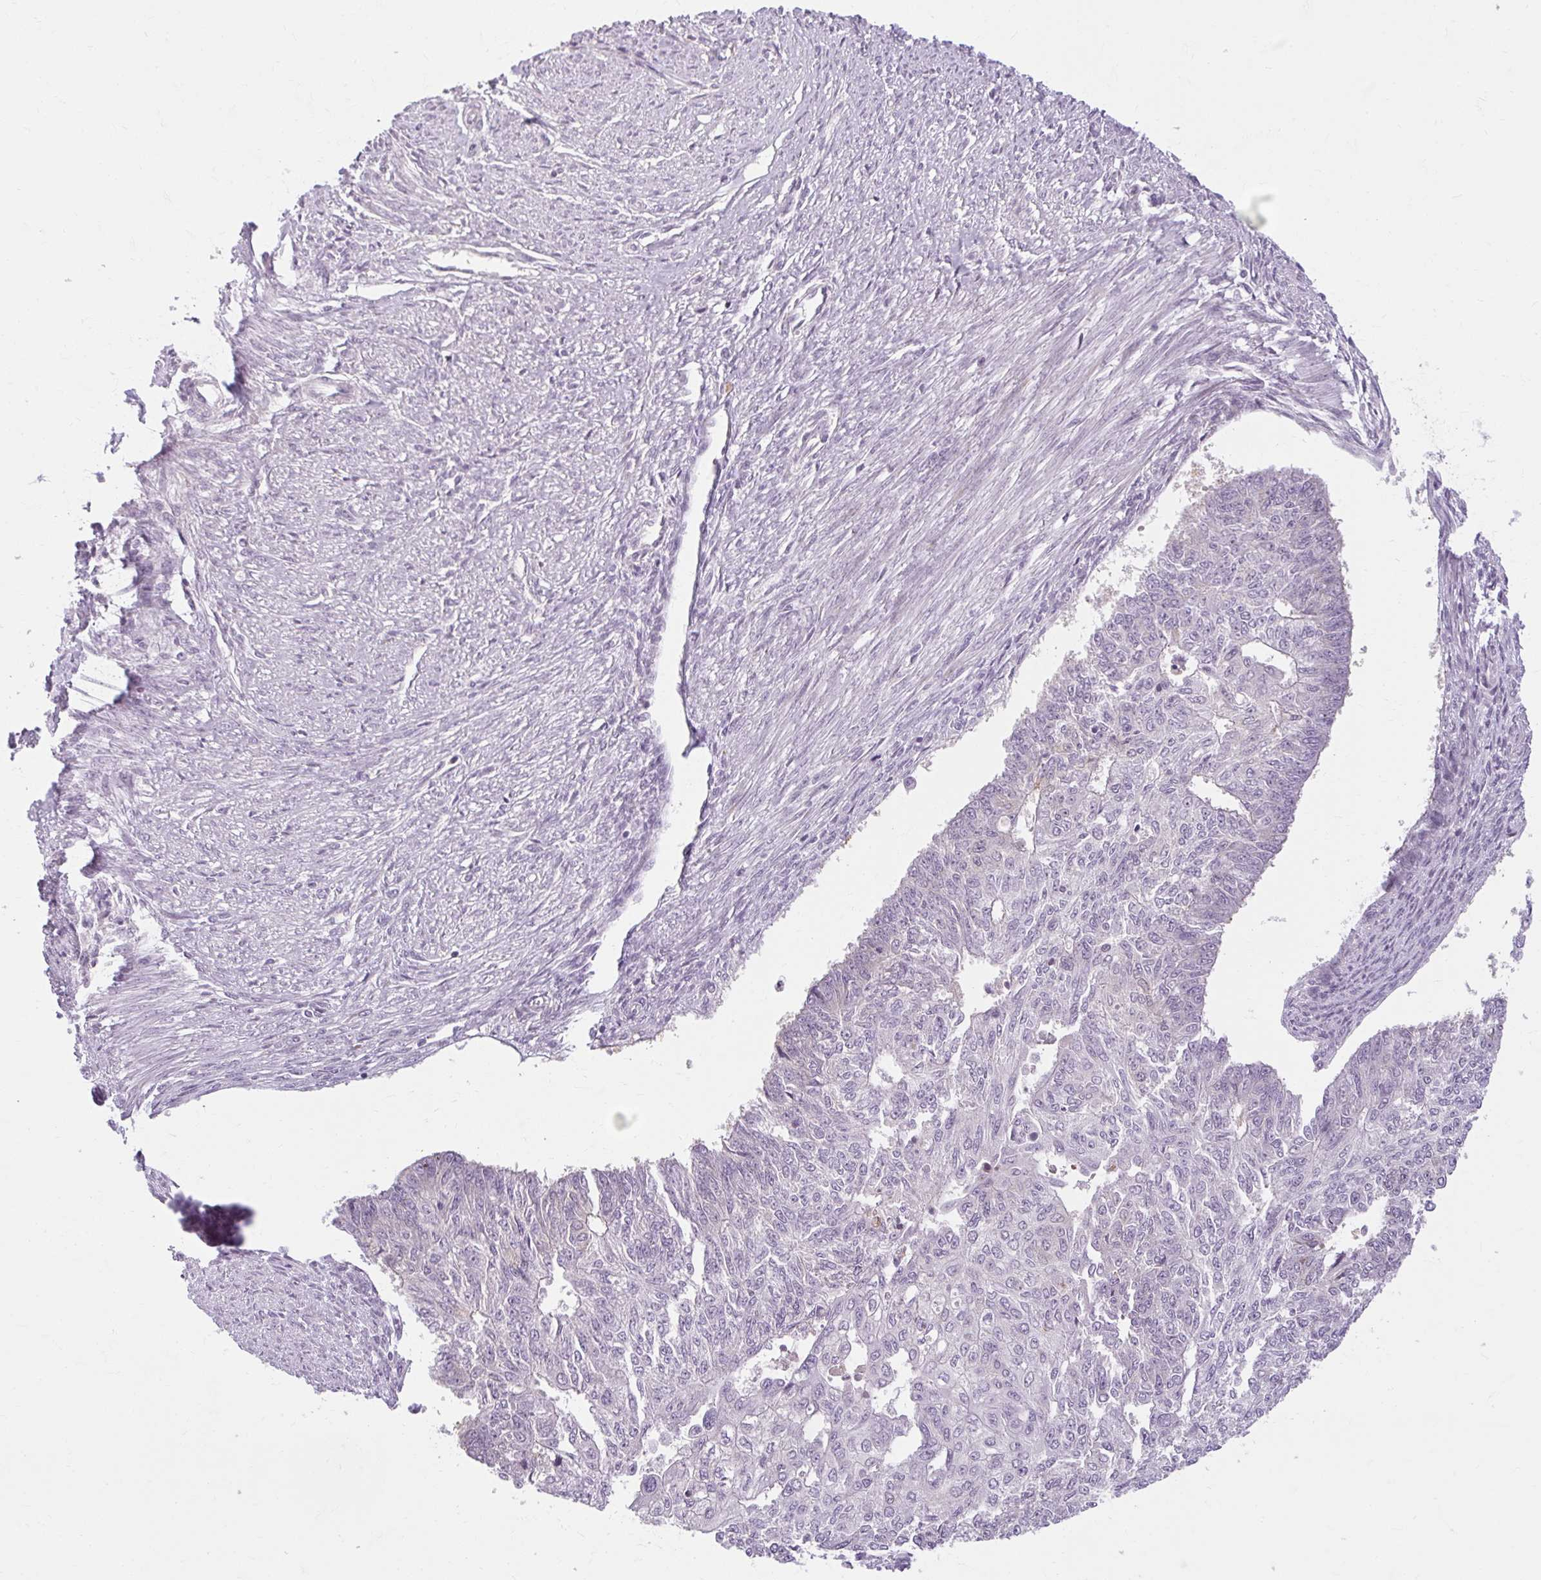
{"staining": {"intensity": "negative", "quantity": "none", "location": "none"}, "tissue": "endometrial cancer", "cell_type": "Tumor cells", "image_type": "cancer", "snomed": [{"axis": "morphology", "description": "Adenocarcinoma, NOS"}, {"axis": "topography", "description": "Endometrium"}], "caption": "A histopathology image of human endometrial cancer (adenocarcinoma) is negative for staining in tumor cells.", "gene": "ZFYVE26", "patient": {"sex": "female", "age": 32}}